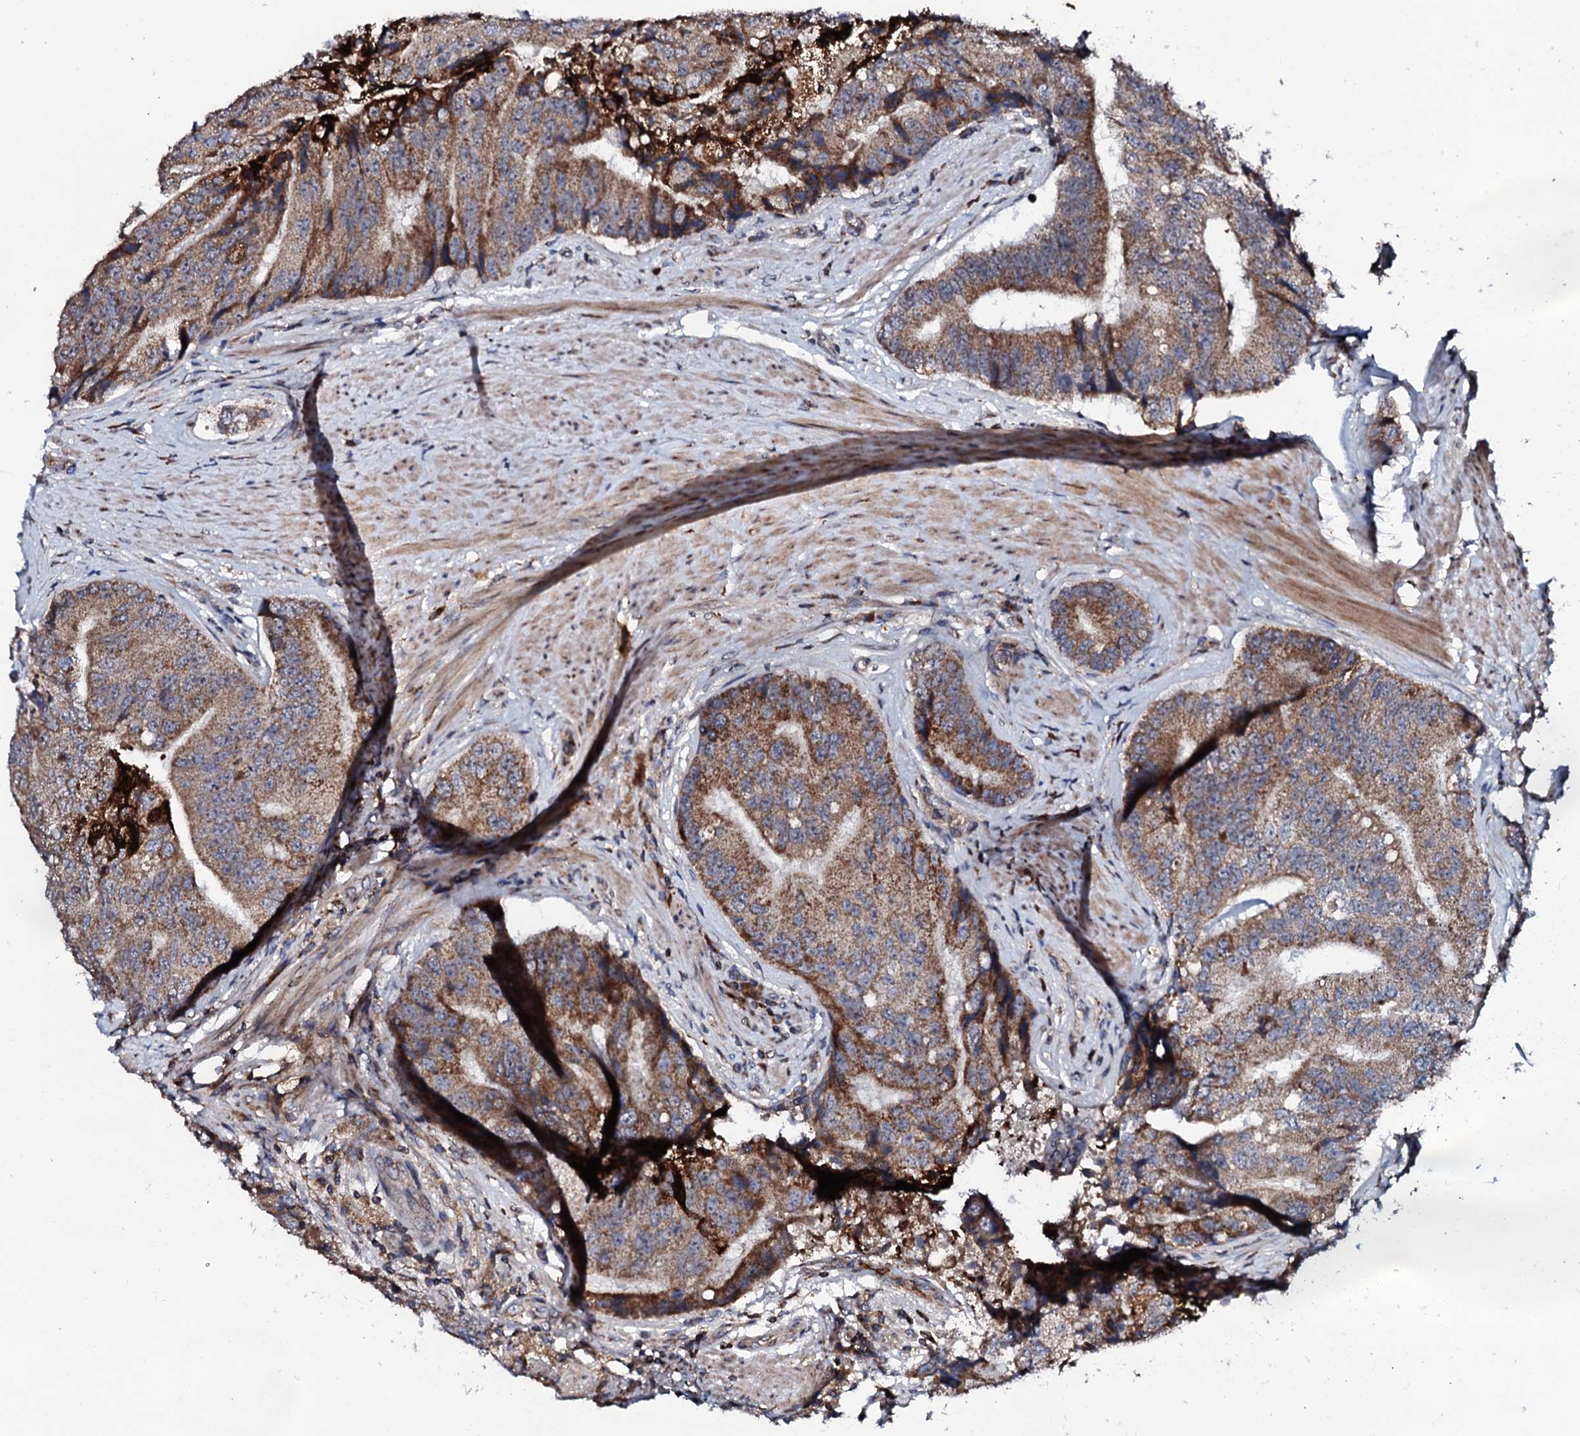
{"staining": {"intensity": "moderate", "quantity": ">75%", "location": "cytoplasmic/membranous"}, "tissue": "prostate cancer", "cell_type": "Tumor cells", "image_type": "cancer", "snomed": [{"axis": "morphology", "description": "Adenocarcinoma, High grade"}, {"axis": "topography", "description": "Prostate"}], "caption": "Moderate cytoplasmic/membranous protein expression is appreciated in approximately >75% of tumor cells in adenocarcinoma (high-grade) (prostate).", "gene": "SDHAF2", "patient": {"sex": "male", "age": 70}}